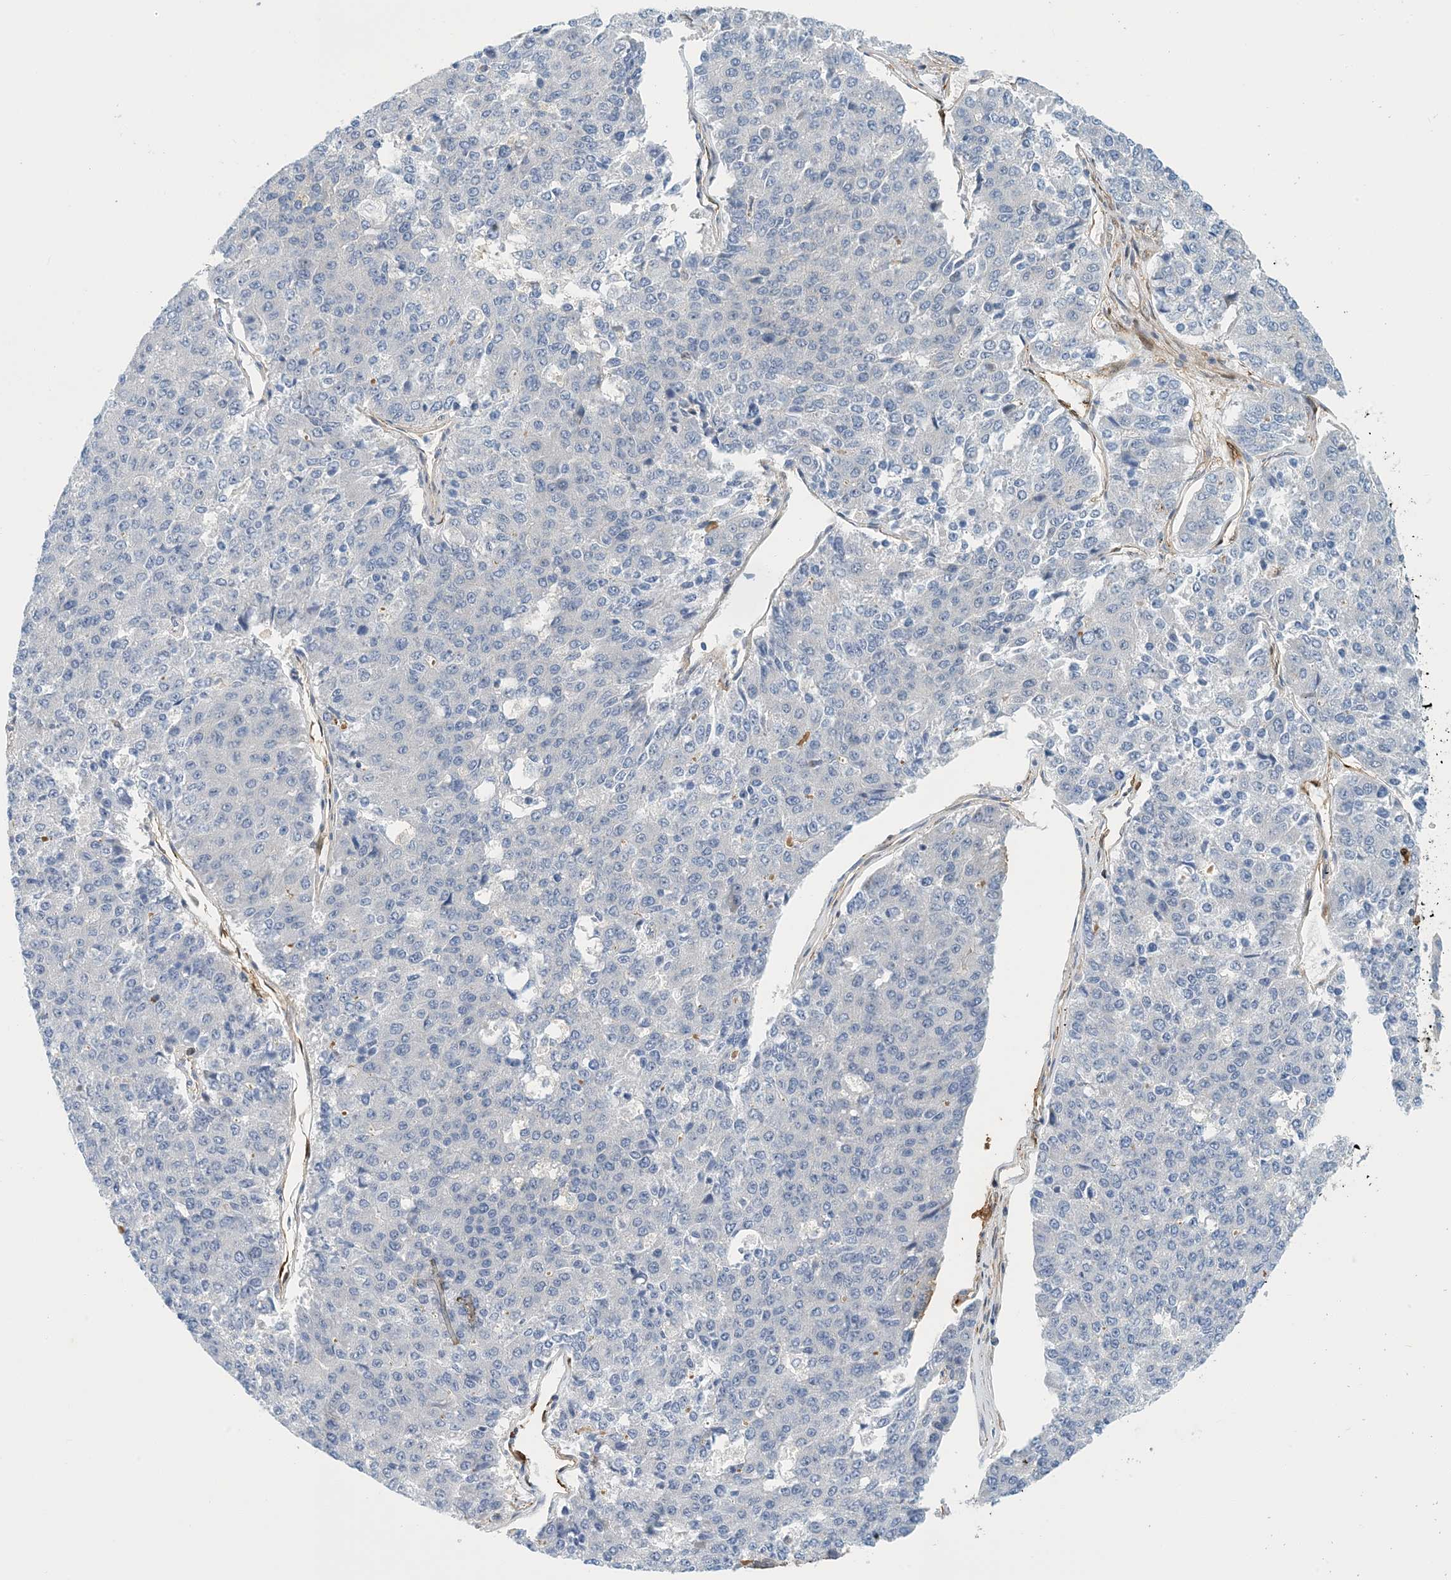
{"staining": {"intensity": "negative", "quantity": "none", "location": "none"}, "tissue": "pancreatic cancer", "cell_type": "Tumor cells", "image_type": "cancer", "snomed": [{"axis": "morphology", "description": "Adenocarcinoma, NOS"}, {"axis": "topography", "description": "Pancreas"}], "caption": "Immunohistochemistry image of human pancreatic adenocarcinoma stained for a protein (brown), which reveals no positivity in tumor cells. The staining is performed using DAB brown chromogen with nuclei counter-stained in using hematoxylin.", "gene": "PCDHA2", "patient": {"sex": "male", "age": 50}}